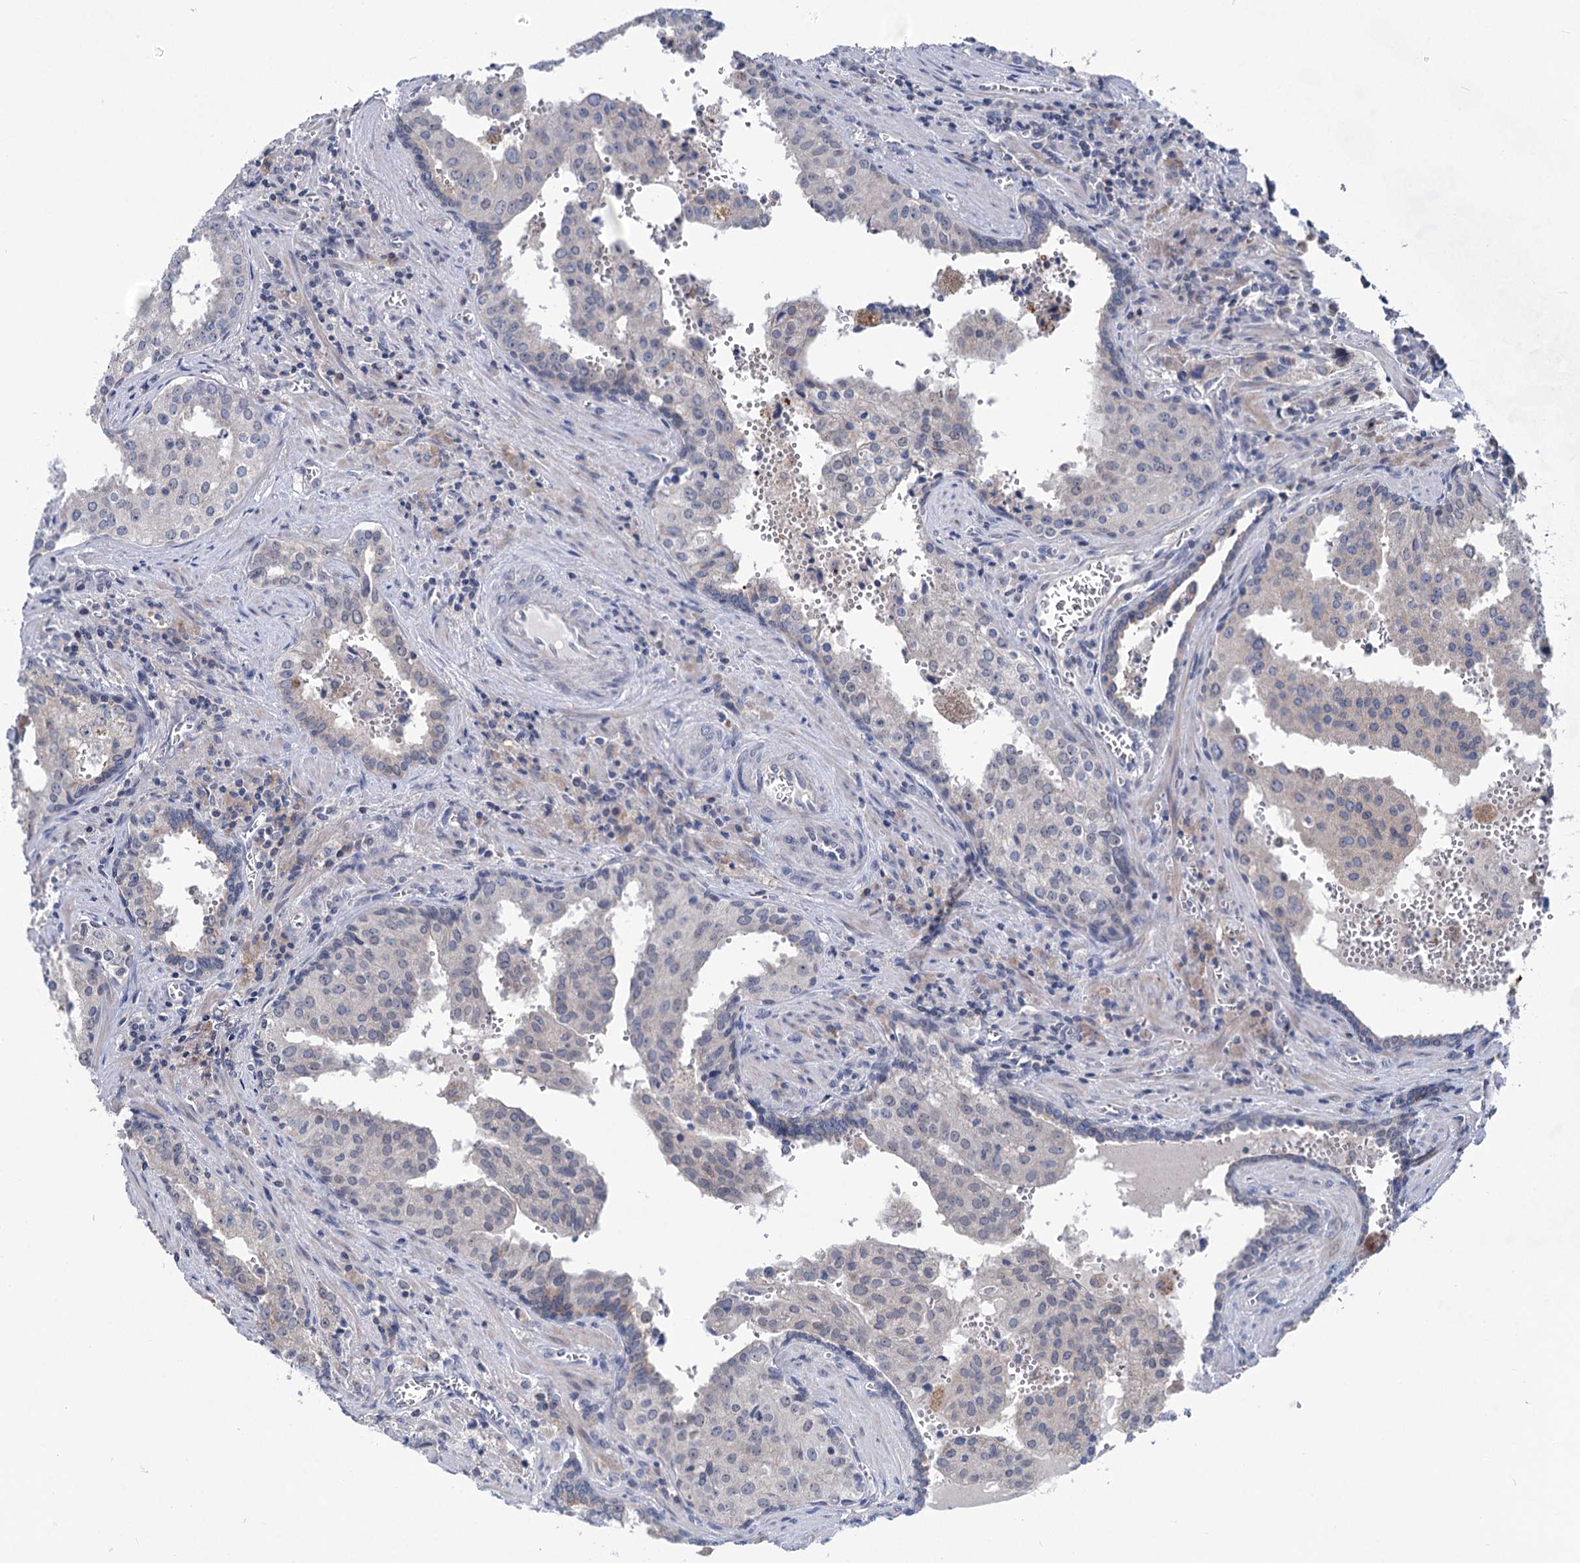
{"staining": {"intensity": "negative", "quantity": "none", "location": "none"}, "tissue": "prostate cancer", "cell_type": "Tumor cells", "image_type": "cancer", "snomed": [{"axis": "morphology", "description": "Adenocarcinoma, High grade"}, {"axis": "topography", "description": "Prostate"}], "caption": "The photomicrograph demonstrates no significant expression in tumor cells of prostate cancer.", "gene": "TTC17", "patient": {"sex": "male", "age": 68}}